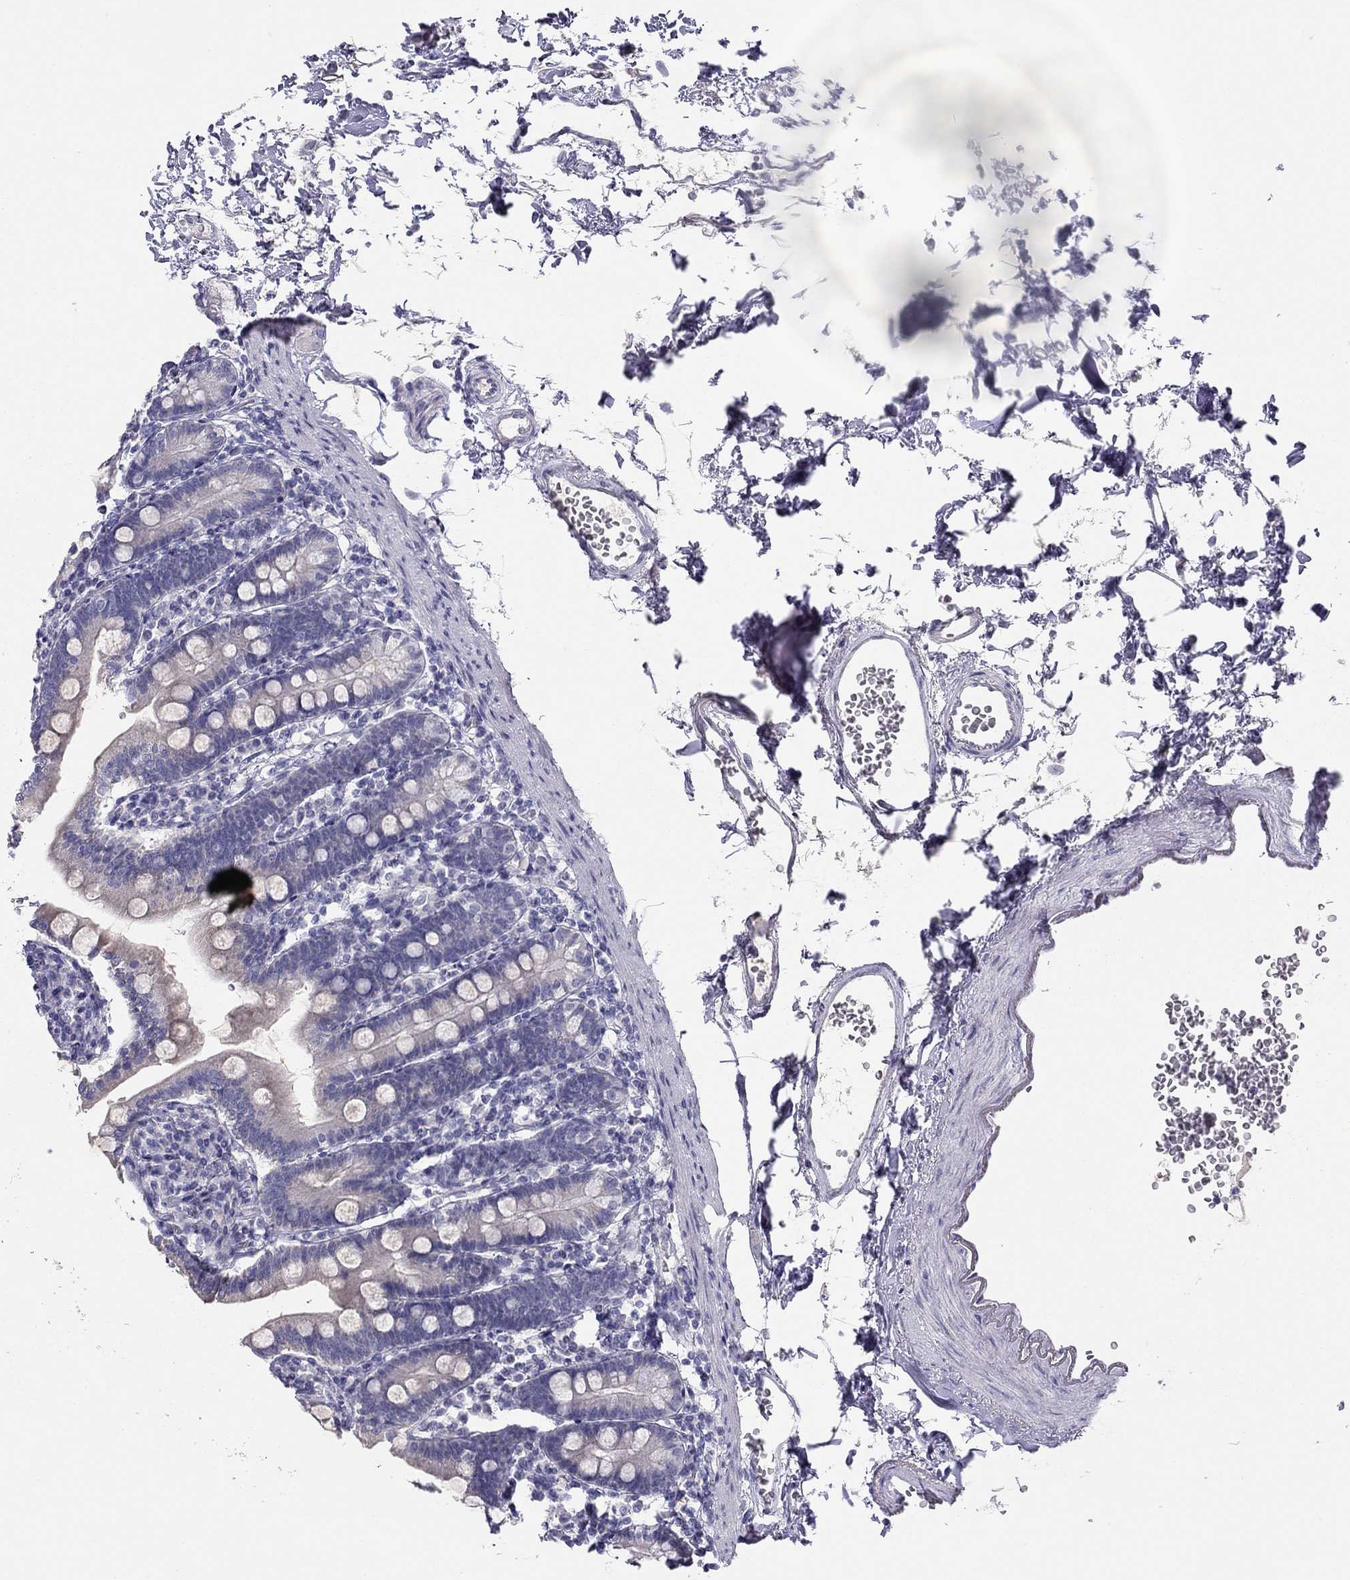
{"staining": {"intensity": "negative", "quantity": "none", "location": "none"}, "tissue": "duodenum", "cell_type": "Glandular cells", "image_type": "normal", "snomed": [{"axis": "morphology", "description": "Normal tissue, NOS"}, {"axis": "topography", "description": "Duodenum"}], "caption": "Duodenum was stained to show a protein in brown. There is no significant positivity in glandular cells. (IHC, brightfield microscopy, high magnification).", "gene": "KCNV2", "patient": {"sex": "female", "age": 67}}